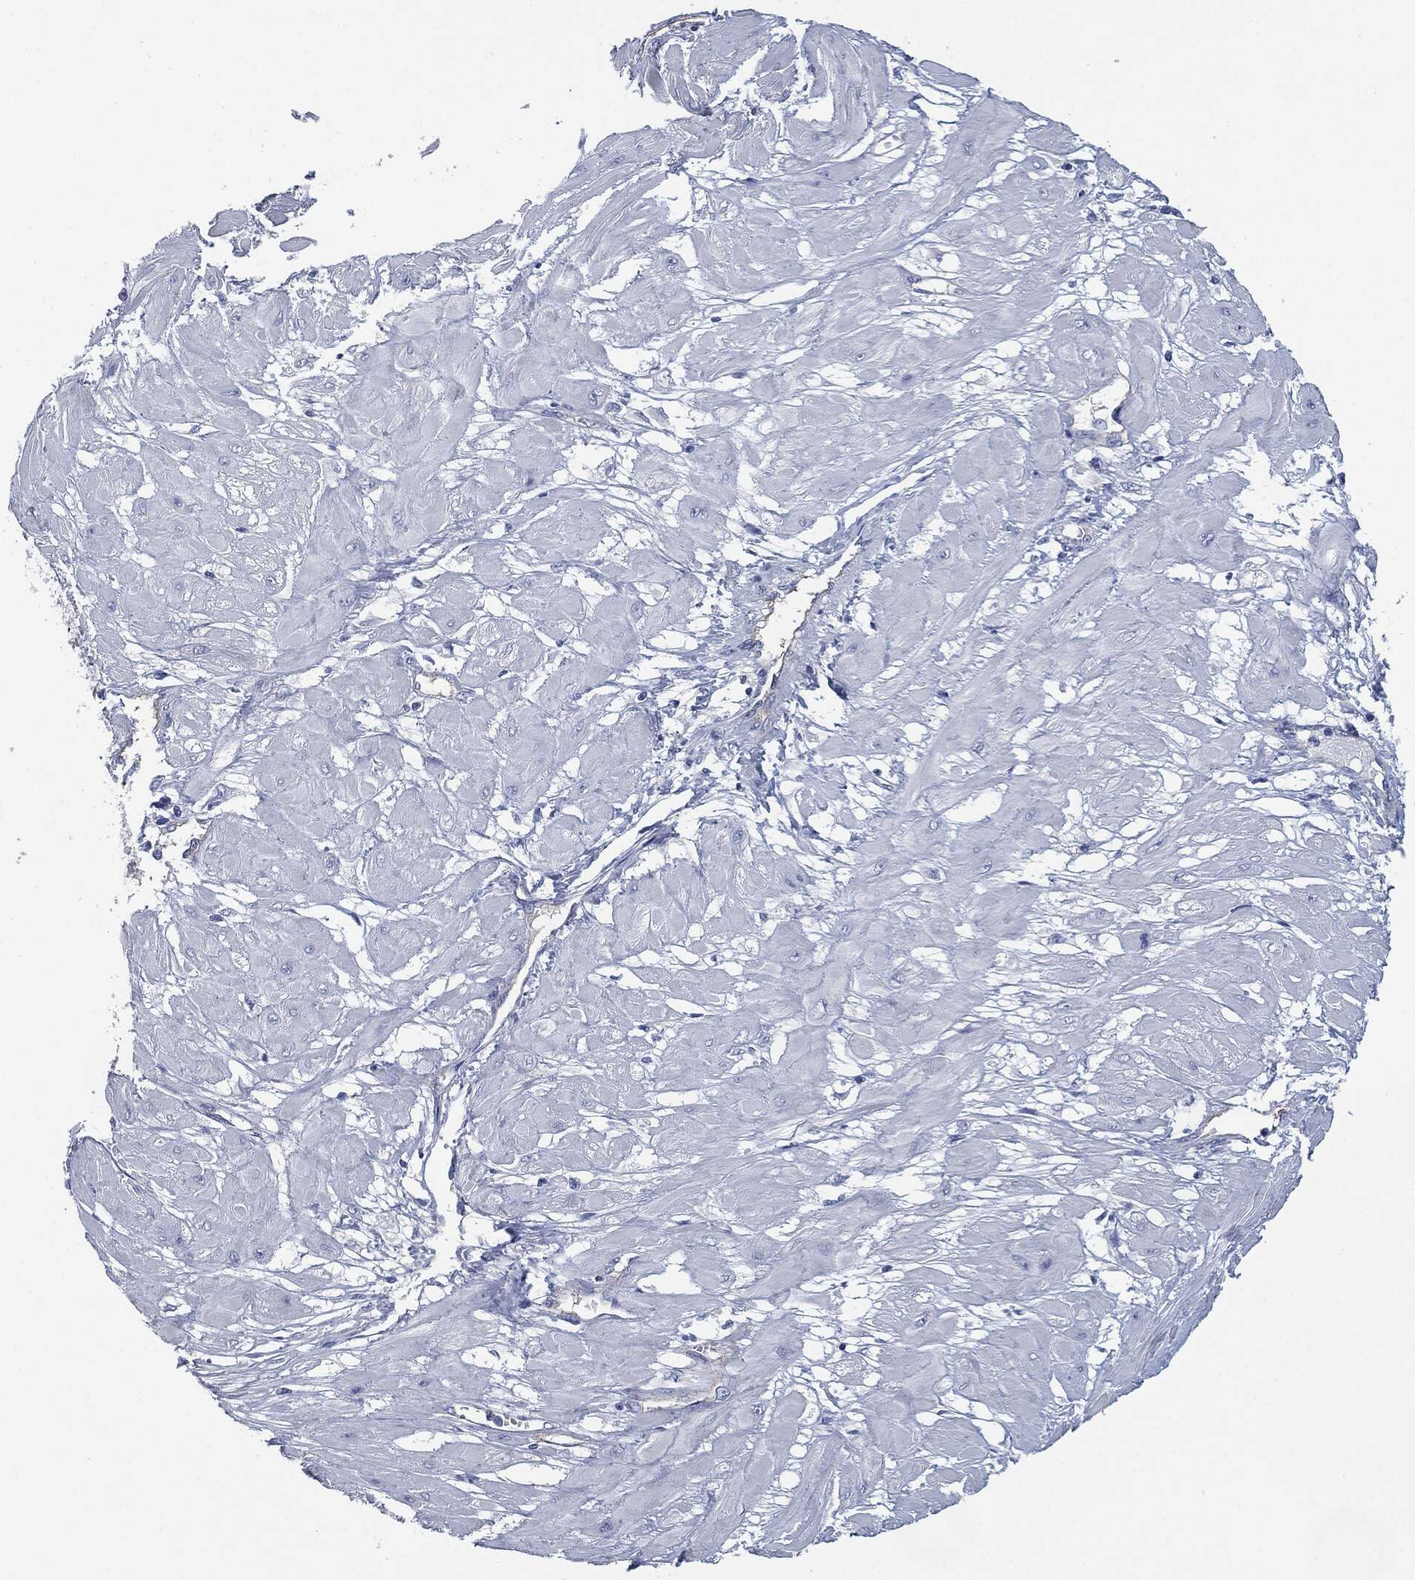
{"staining": {"intensity": "negative", "quantity": "none", "location": "none"}, "tissue": "cervical cancer", "cell_type": "Tumor cells", "image_type": "cancer", "snomed": [{"axis": "morphology", "description": "Squamous cell carcinoma, NOS"}, {"axis": "topography", "description": "Cervix"}], "caption": "There is no significant positivity in tumor cells of cervical cancer.", "gene": "CD27", "patient": {"sex": "female", "age": 34}}